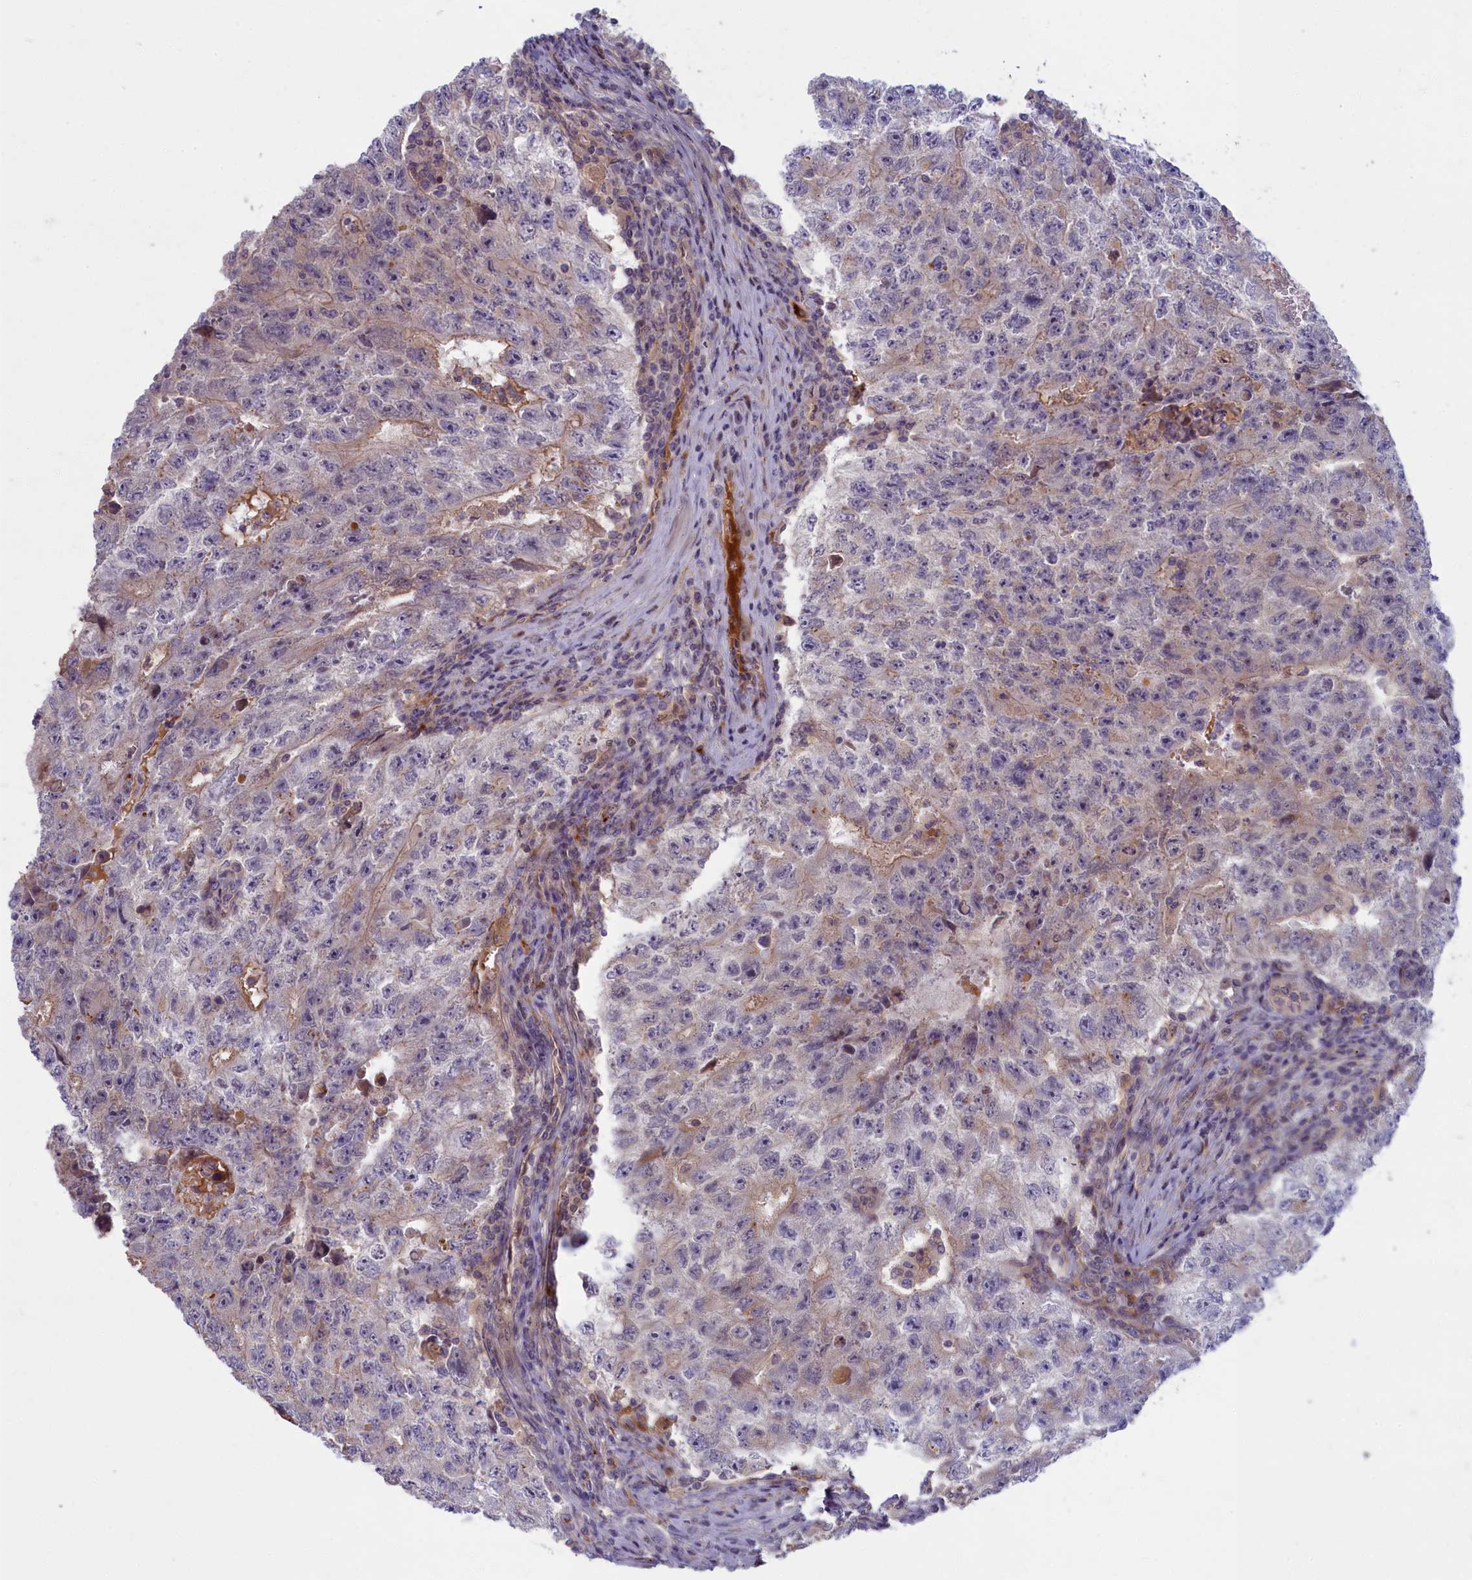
{"staining": {"intensity": "negative", "quantity": "none", "location": "none"}, "tissue": "testis cancer", "cell_type": "Tumor cells", "image_type": "cancer", "snomed": [{"axis": "morphology", "description": "Carcinoma, Embryonal, NOS"}, {"axis": "topography", "description": "Testis"}], "caption": "Testis cancer stained for a protein using immunohistochemistry (IHC) demonstrates no positivity tumor cells.", "gene": "FCSK", "patient": {"sex": "male", "age": 17}}